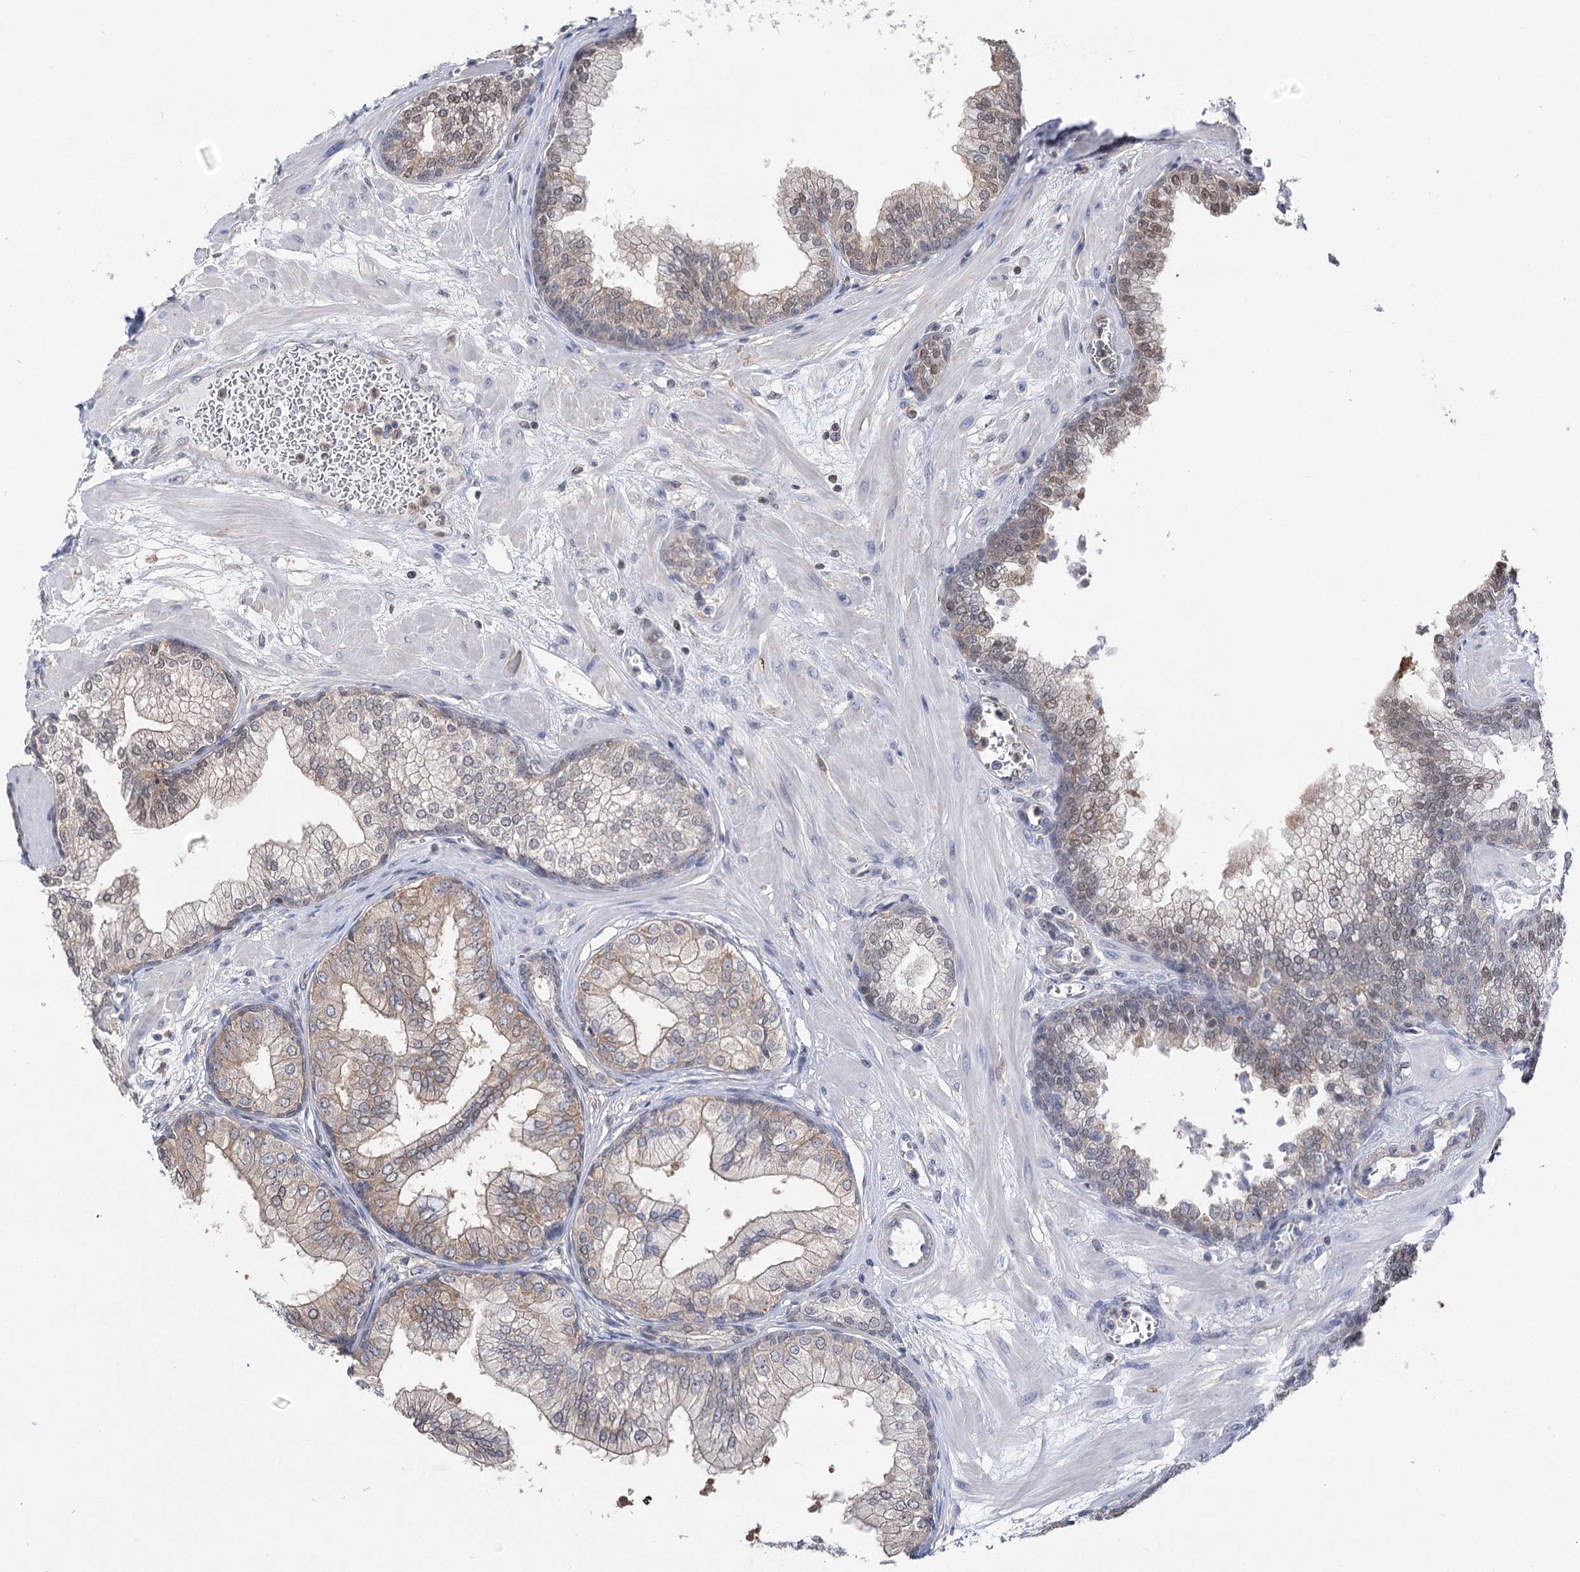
{"staining": {"intensity": "weak", "quantity": "25%-75%", "location": "cytoplasmic/membranous,nuclear"}, "tissue": "prostate", "cell_type": "Glandular cells", "image_type": "normal", "snomed": [{"axis": "morphology", "description": "Normal tissue, NOS"}, {"axis": "morphology", "description": "Urothelial carcinoma, Low grade"}, {"axis": "topography", "description": "Urinary bladder"}, {"axis": "topography", "description": "Prostate"}], "caption": "A high-resolution image shows immunohistochemistry staining of normal prostate, which exhibits weak cytoplasmic/membranous,nuclear positivity in about 25%-75% of glandular cells. (Stains: DAB in brown, nuclei in blue, Microscopy: brightfield microscopy at high magnification).", "gene": "UGP2", "patient": {"sex": "male", "age": 60}}